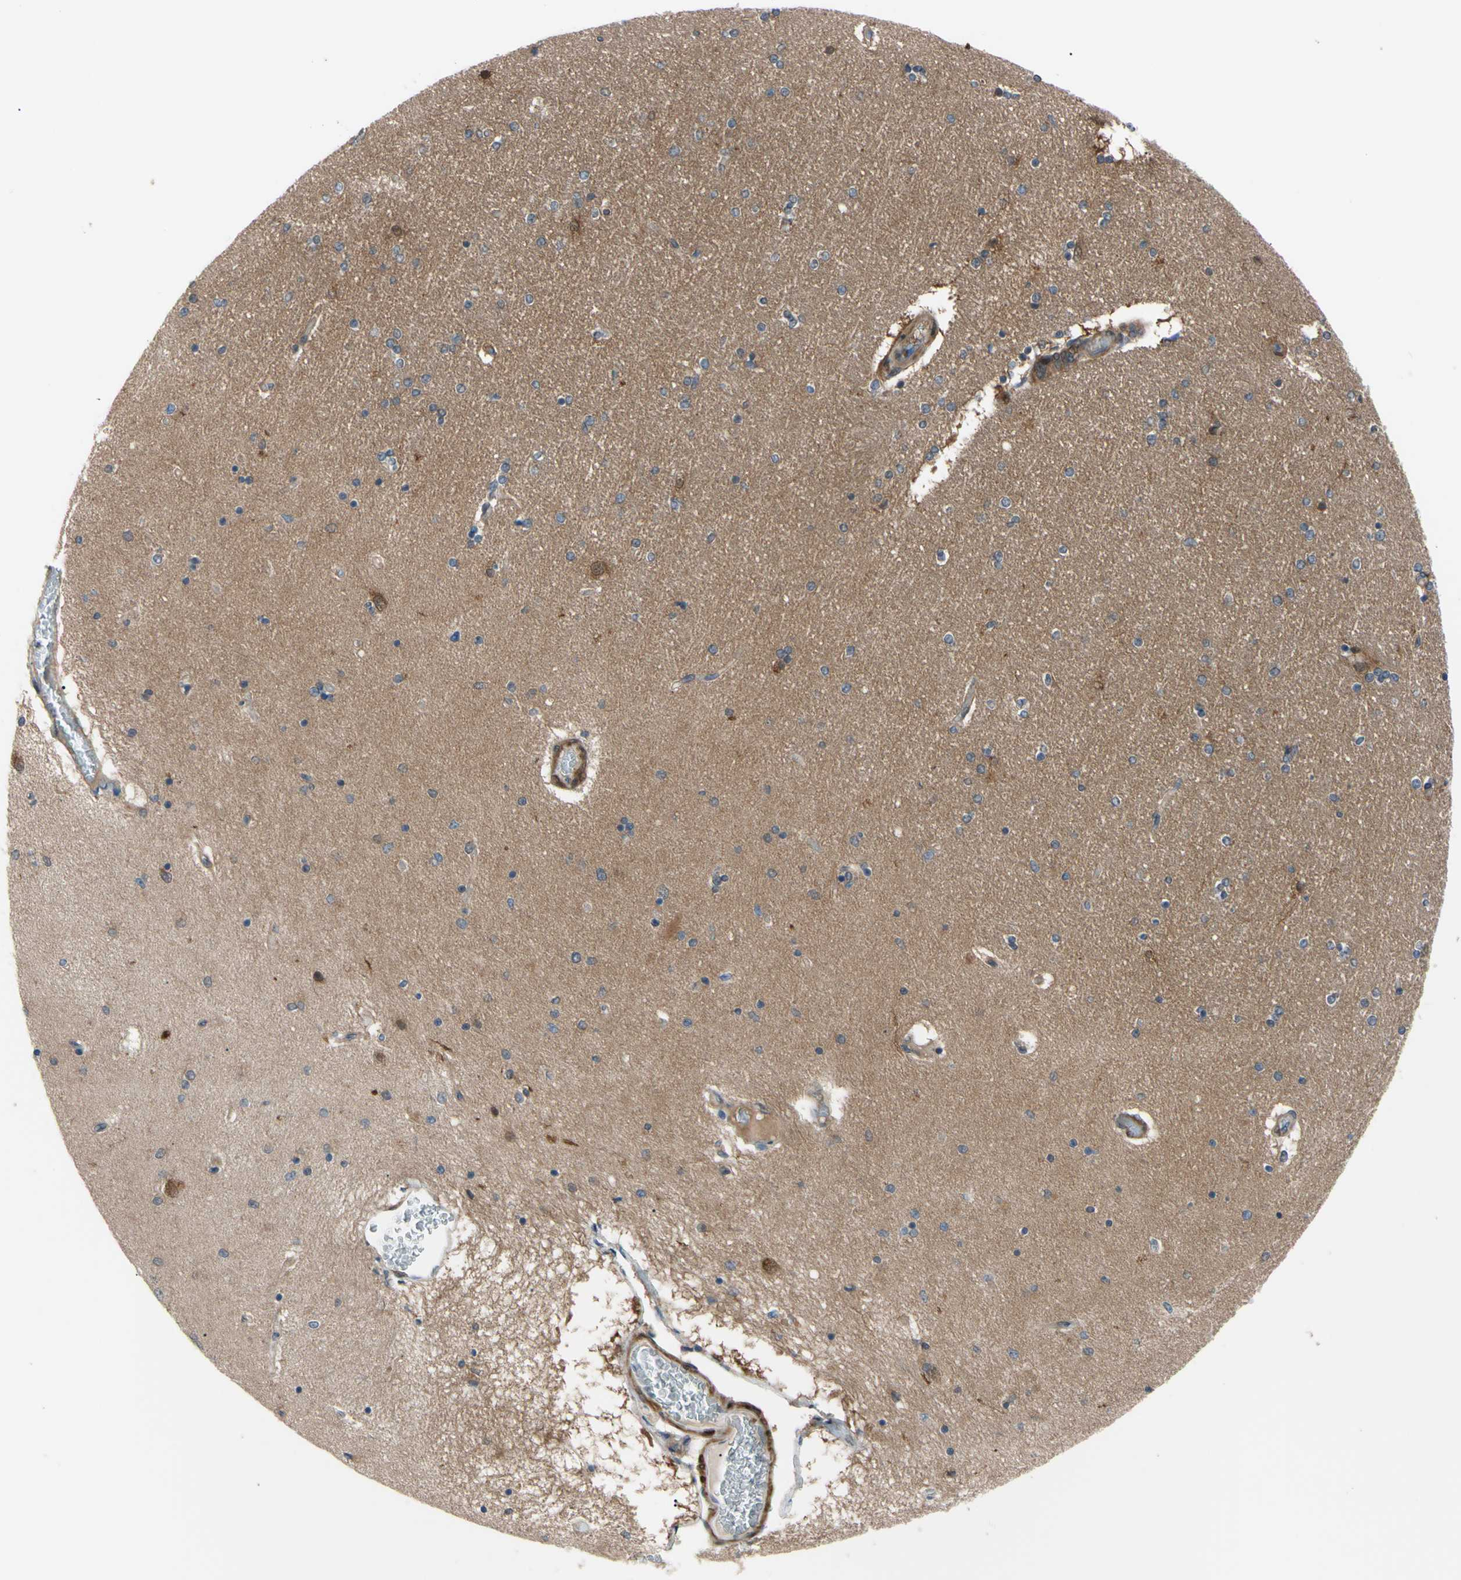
{"staining": {"intensity": "moderate", "quantity": "<25%", "location": "cytoplasmic/membranous"}, "tissue": "hippocampus", "cell_type": "Glial cells", "image_type": "normal", "snomed": [{"axis": "morphology", "description": "Normal tissue, NOS"}, {"axis": "topography", "description": "Hippocampus"}], "caption": "The photomicrograph shows immunohistochemical staining of unremarkable hippocampus. There is moderate cytoplasmic/membranous expression is seen in approximately <25% of glial cells.", "gene": "NOL3", "patient": {"sex": "female", "age": 54}}